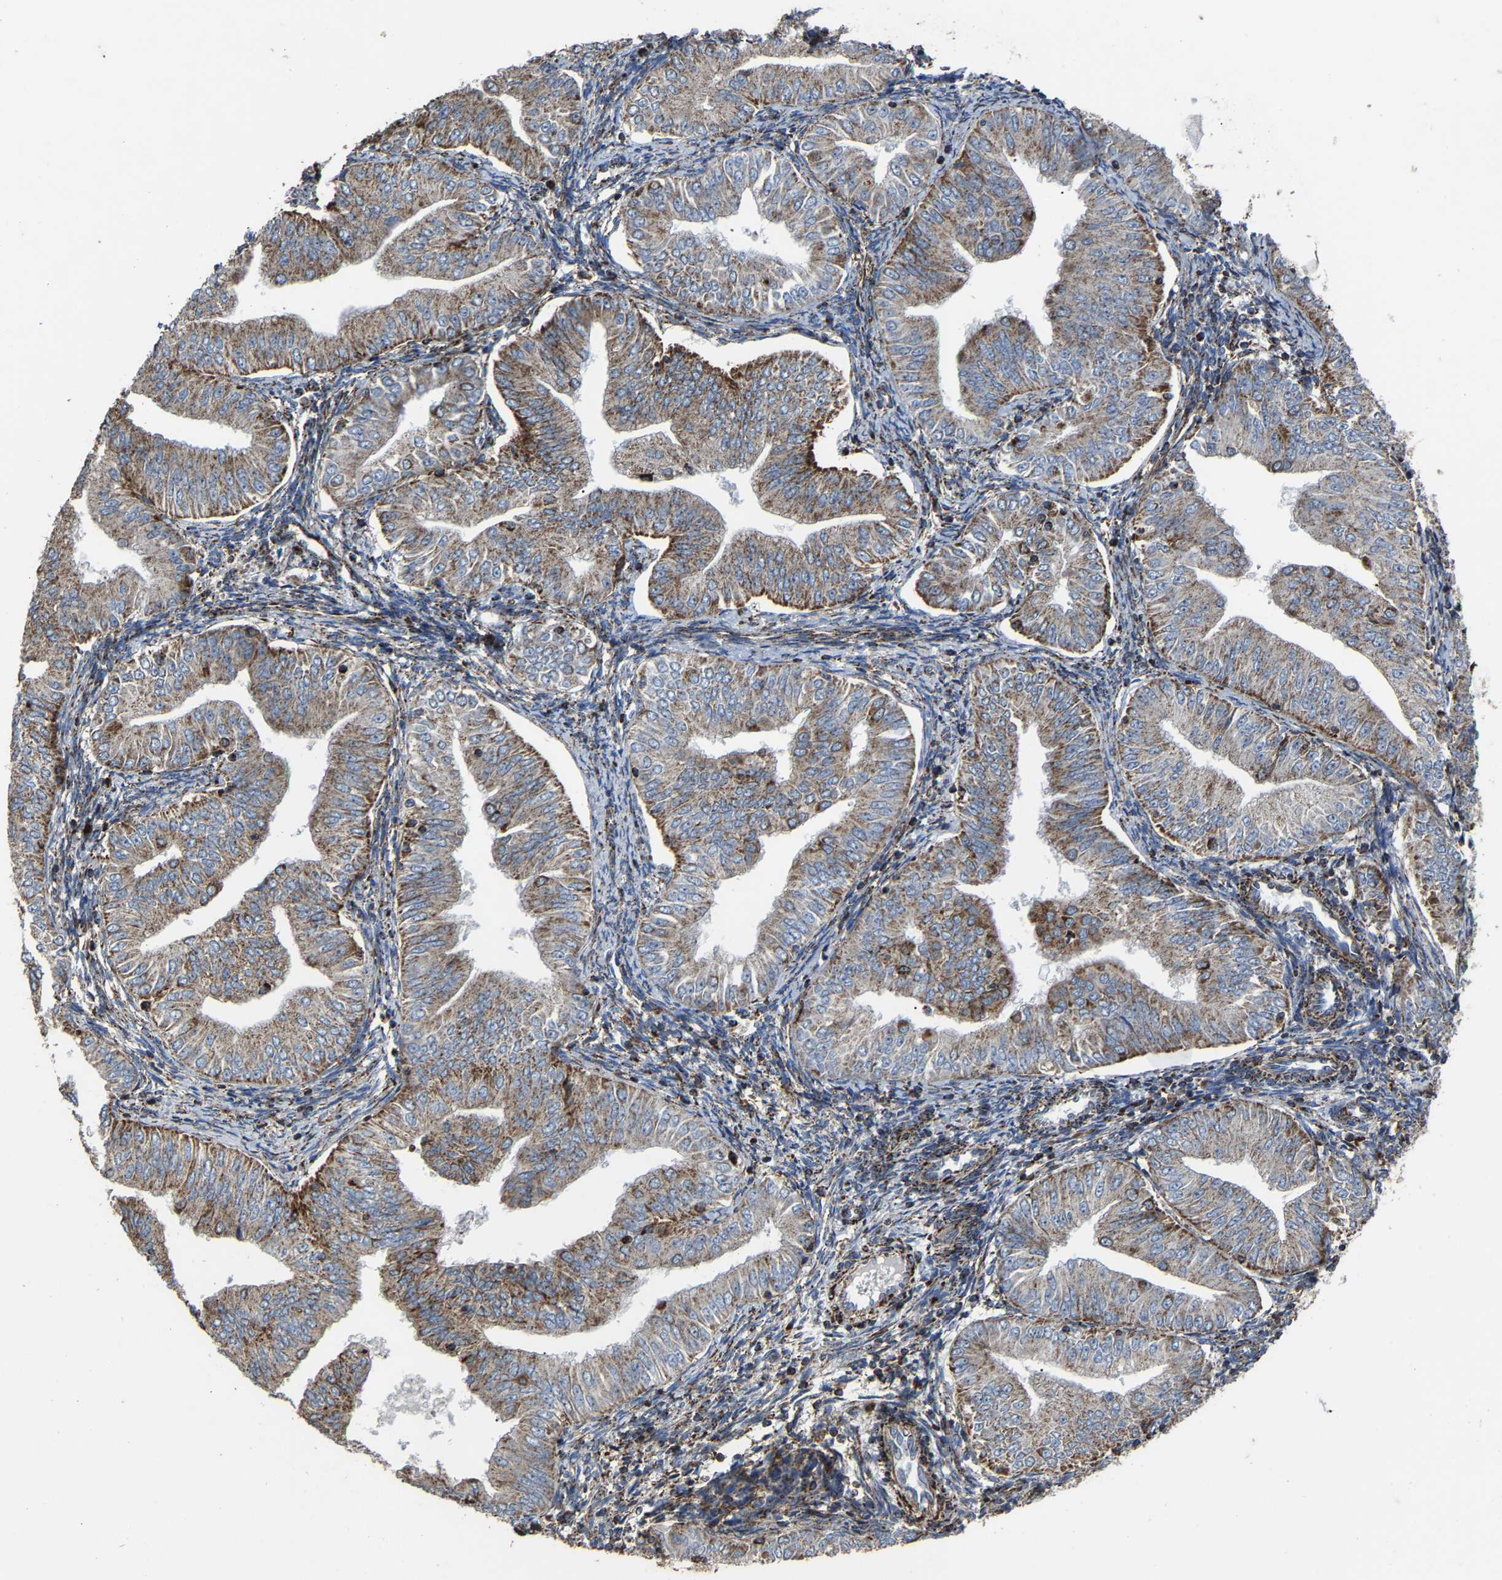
{"staining": {"intensity": "moderate", "quantity": ">75%", "location": "cytoplasmic/membranous"}, "tissue": "endometrial cancer", "cell_type": "Tumor cells", "image_type": "cancer", "snomed": [{"axis": "morphology", "description": "Normal tissue, NOS"}, {"axis": "morphology", "description": "Adenocarcinoma, NOS"}, {"axis": "topography", "description": "Endometrium"}], "caption": "Moderate cytoplasmic/membranous expression for a protein is appreciated in approximately >75% of tumor cells of endometrial cancer (adenocarcinoma) using IHC.", "gene": "NDUFV3", "patient": {"sex": "female", "age": 53}}